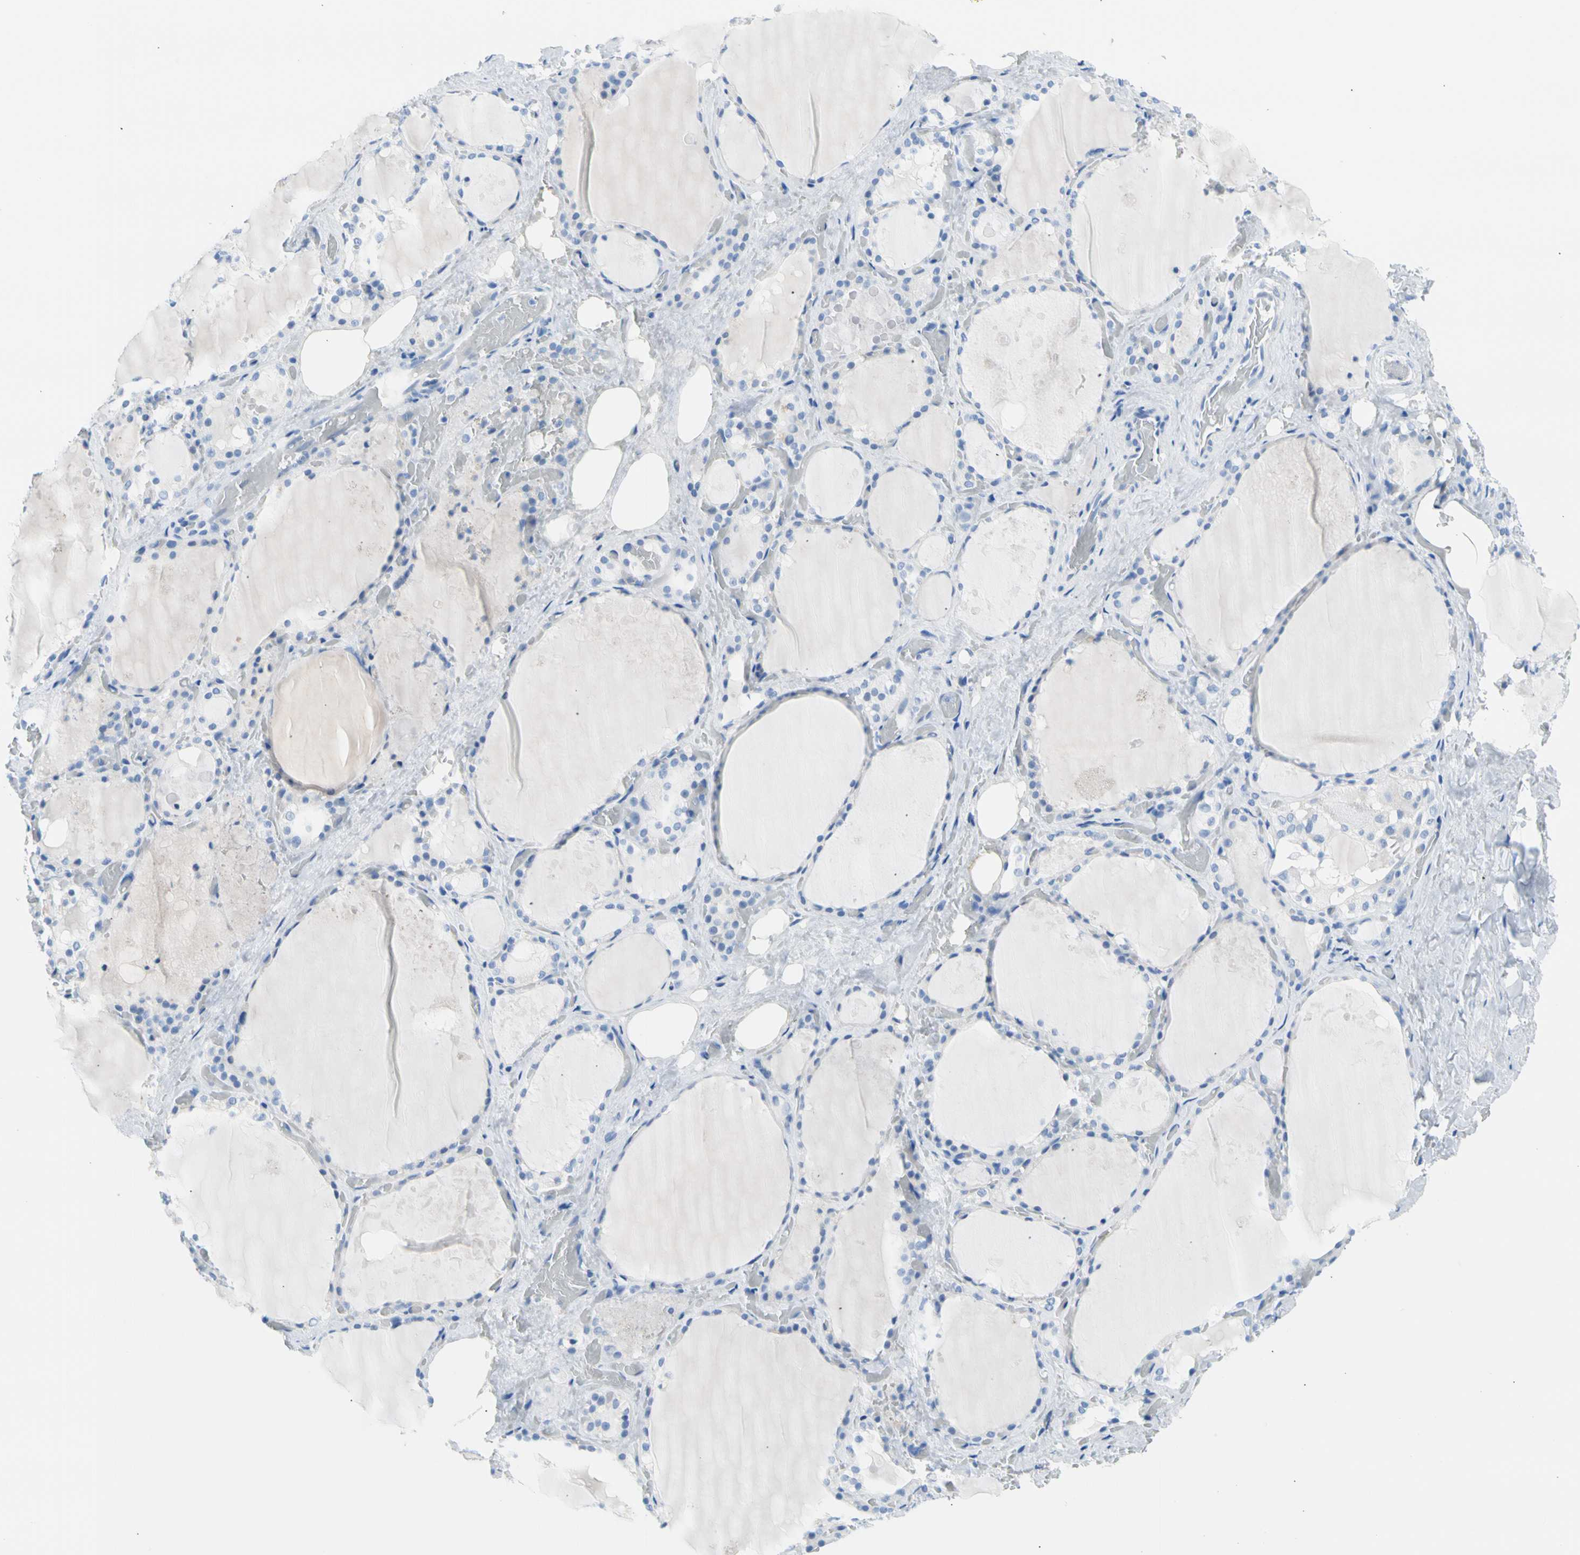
{"staining": {"intensity": "negative", "quantity": "none", "location": "none"}, "tissue": "thyroid gland", "cell_type": "Glandular cells", "image_type": "normal", "snomed": [{"axis": "morphology", "description": "Normal tissue, NOS"}, {"axis": "topography", "description": "Thyroid gland"}], "caption": "Immunohistochemistry of normal thyroid gland shows no expression in glandular cells.", "gene": "CEL", "patient": {"sex": "male", "age": 61}}